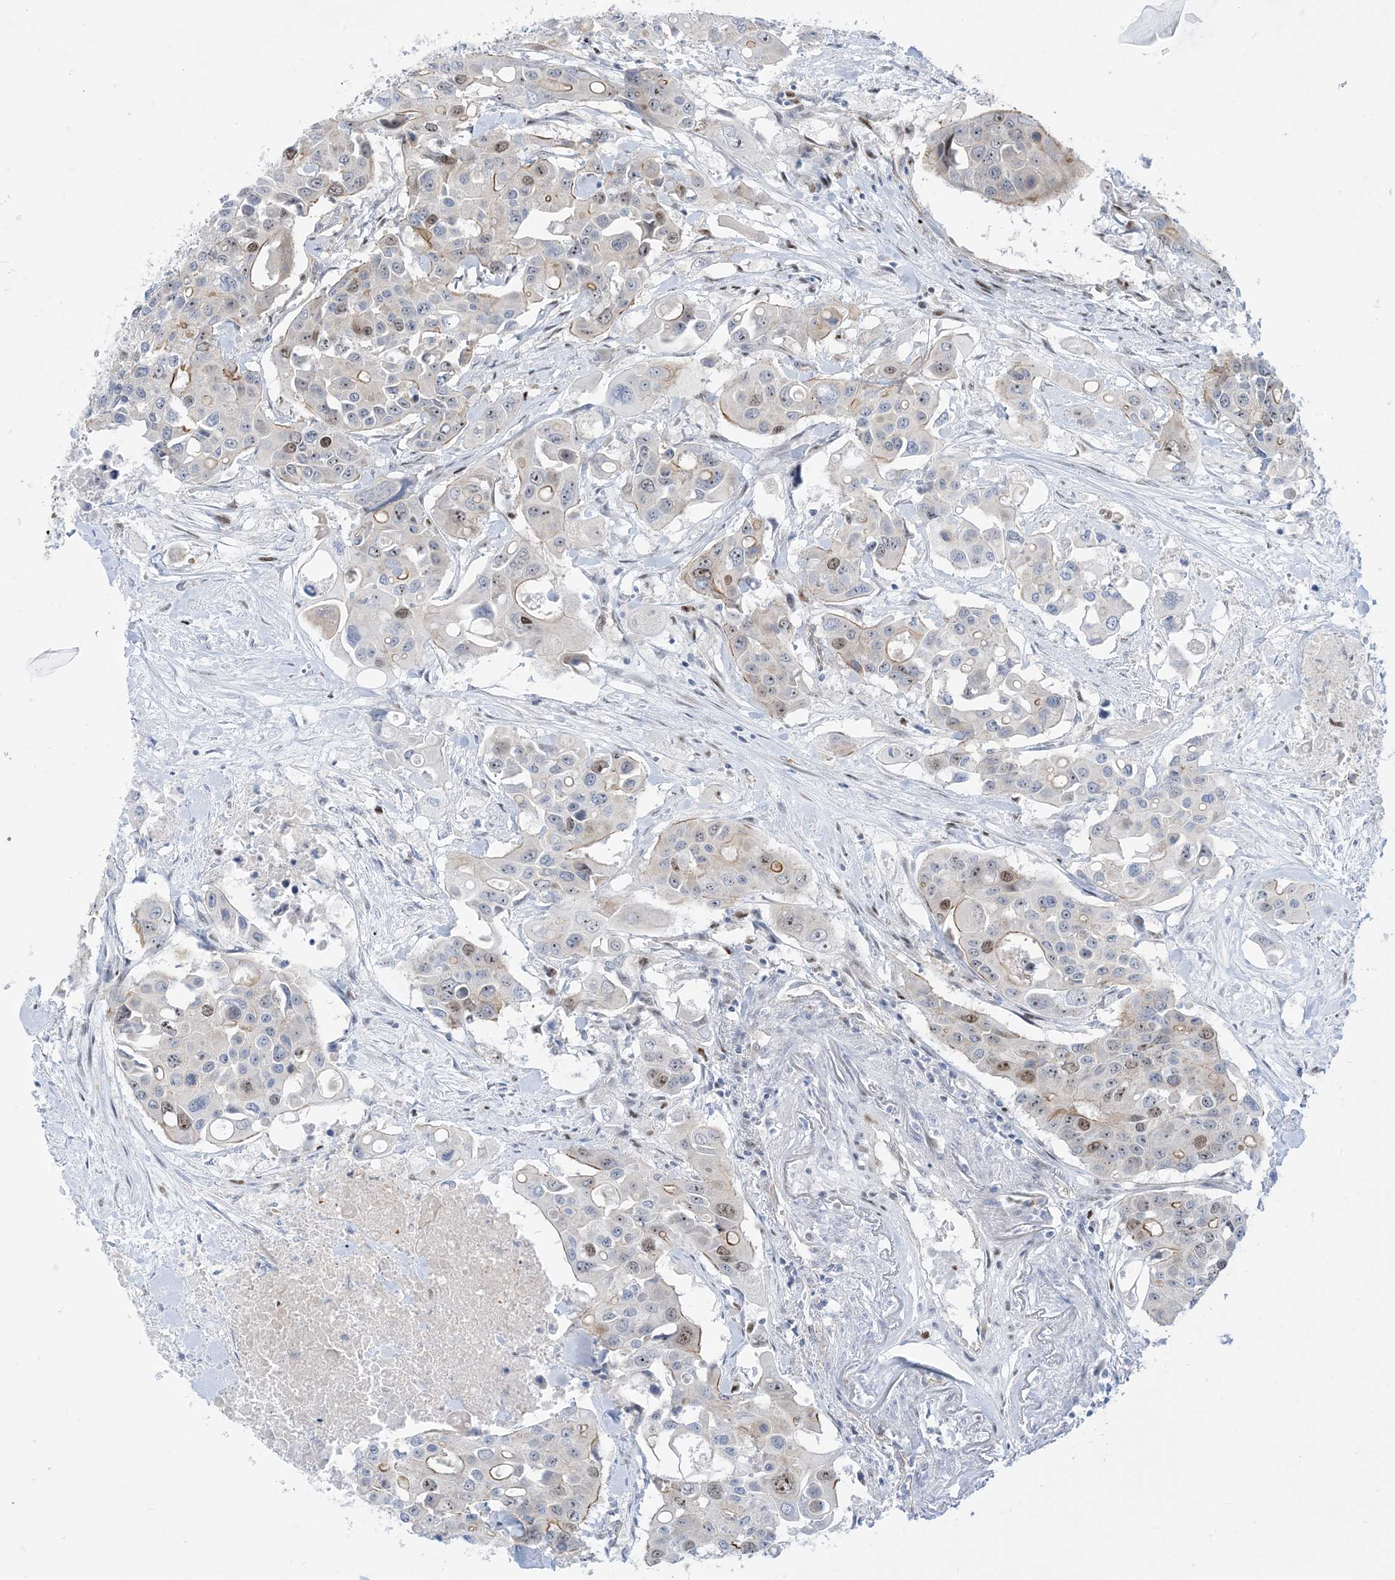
{"staining": {"intensity": "strong", "quantity": "<25%", "location": "cytoplasmic/membranous,nuclear"}, "tissue": "colorectal cancer", "cell_type": "Tumor cells", "image_type": "cancer", "snomed": [{"axis": "morphology", "description": "Adenocarcinoma, NOS"}, {"axis": "topography", "description": "Colon"}], "caption": "There is medium levels of strong cytoplasmic/membranous and nuclear staining in tumor cells of colorectal cancer, as demonstrated by immunohistochemical staining (brown color).", "gene": "MARS2", "patient": {"sex": "male", "age": 77}}